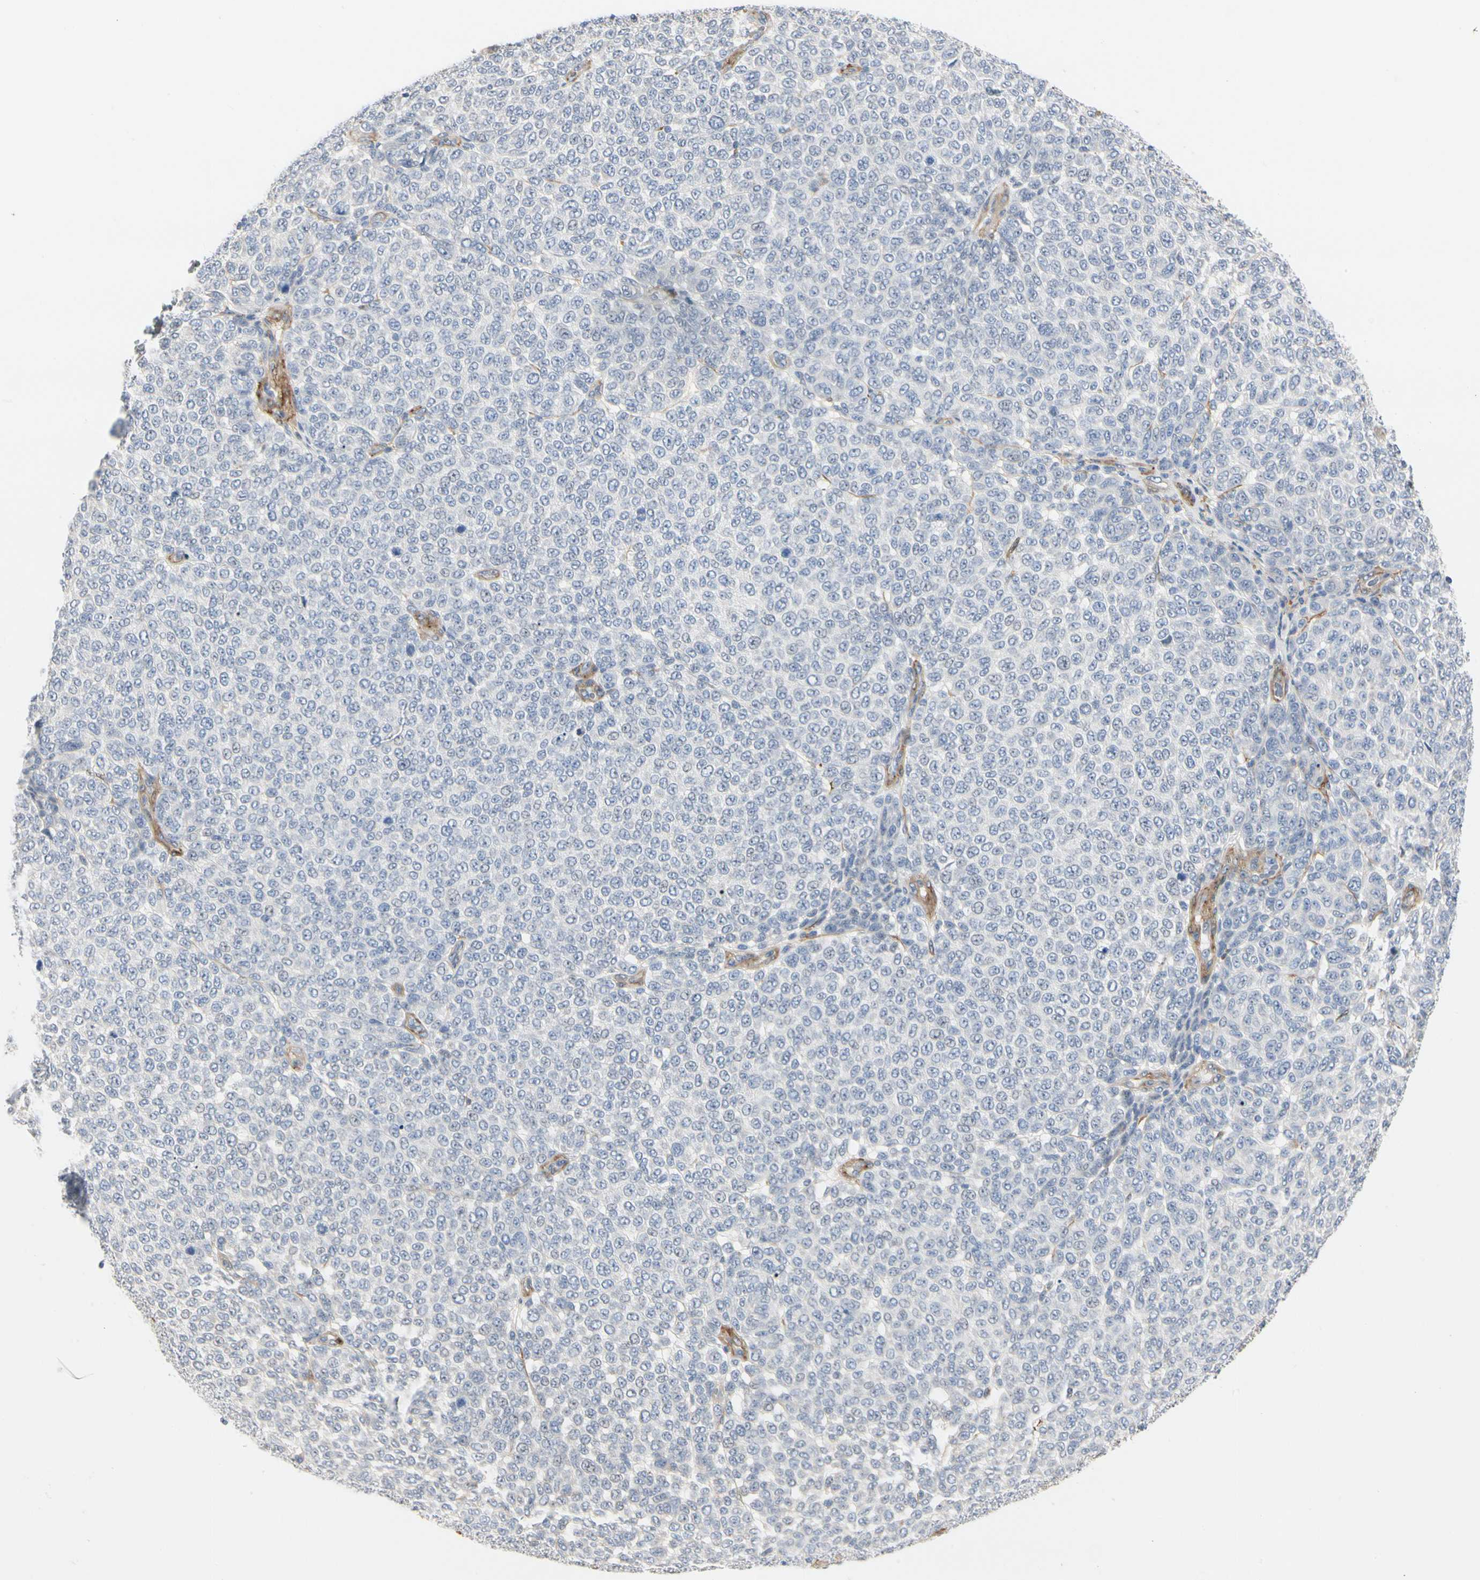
{"staining": {"intensity": "negative", "quantity": "none", "location": "none"}, "tissue": "melanoma", "cell_type": "Tumor cells", "image_type": "cancer", "snomed": [{"axis": "morphology", "description": "Malignant melanoma, NOS"}, {"axis": "topography", "description": "Skin"}], "caption": "This is an immunohistochemistry histopathology image of malignant melanoma. There is no positivity in tumor cells.", "gene": "GGT5", "patient": {"sex": "male", "age": 59}}